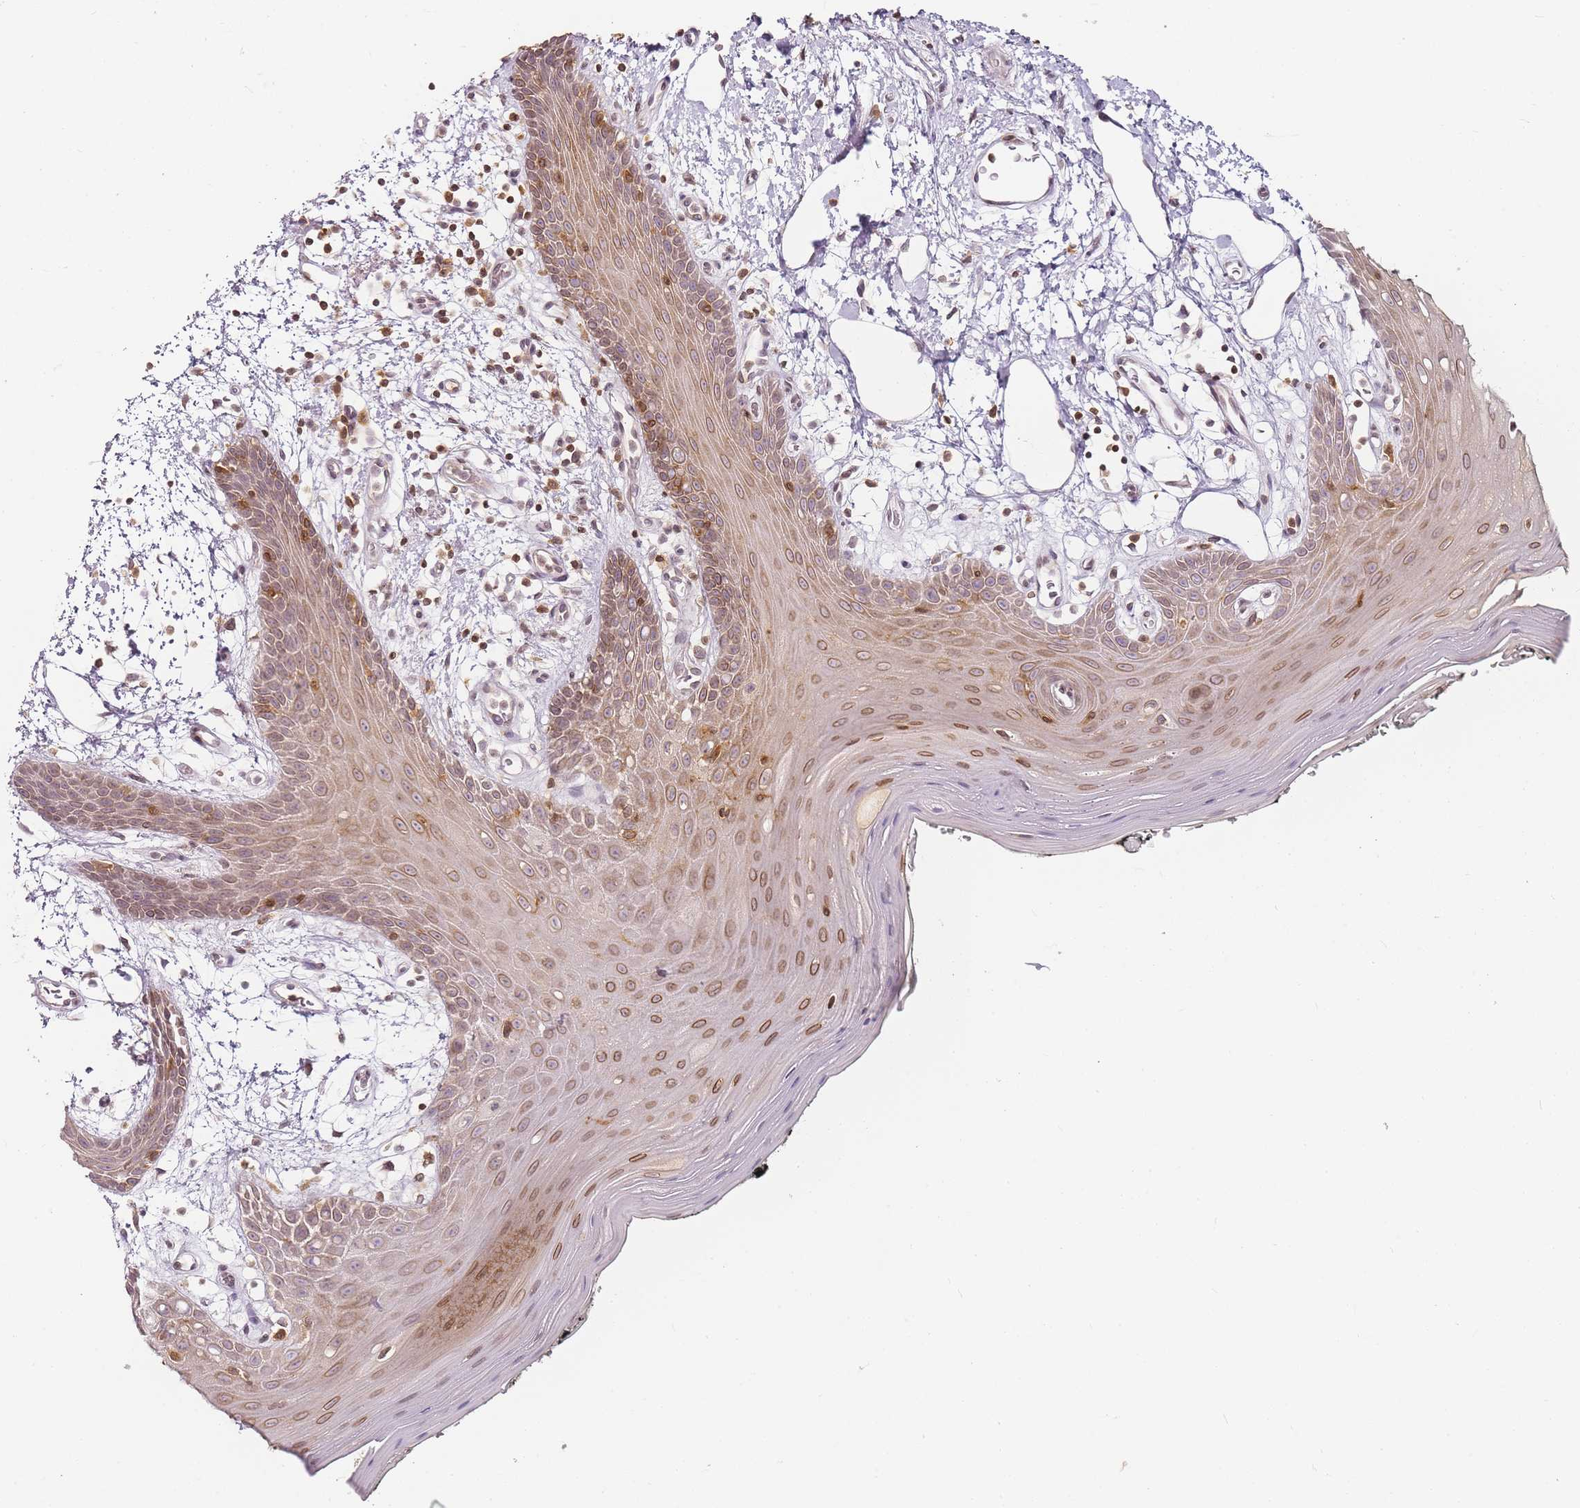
{"staining": {"intensity": "moderate", "quantity": ">75%", "location": "cytoplasmic/membranous,nuclear"}, "tissue": "oral mucosa", "cell_type": "Squamous epithelial cells", "image_type": "normal", "snomed": [{"axis": "morphology", "description": "Normal tissue, NOS"}, {"axis": "topography", "description": "Oral tissue"}, {"axis": "topography", "description": "Tounge, NOS"}], "caption": "Protein expression analysis of unremarkable oral mucosa exhibits moderate cytoplasmic/membranous,nuclear expression in approximately >75% of squamous epithelial cells. Nuclei are stained in blue.", "gene": "JAKMIP1", "patient": {"sex": "female", "age": 59}}